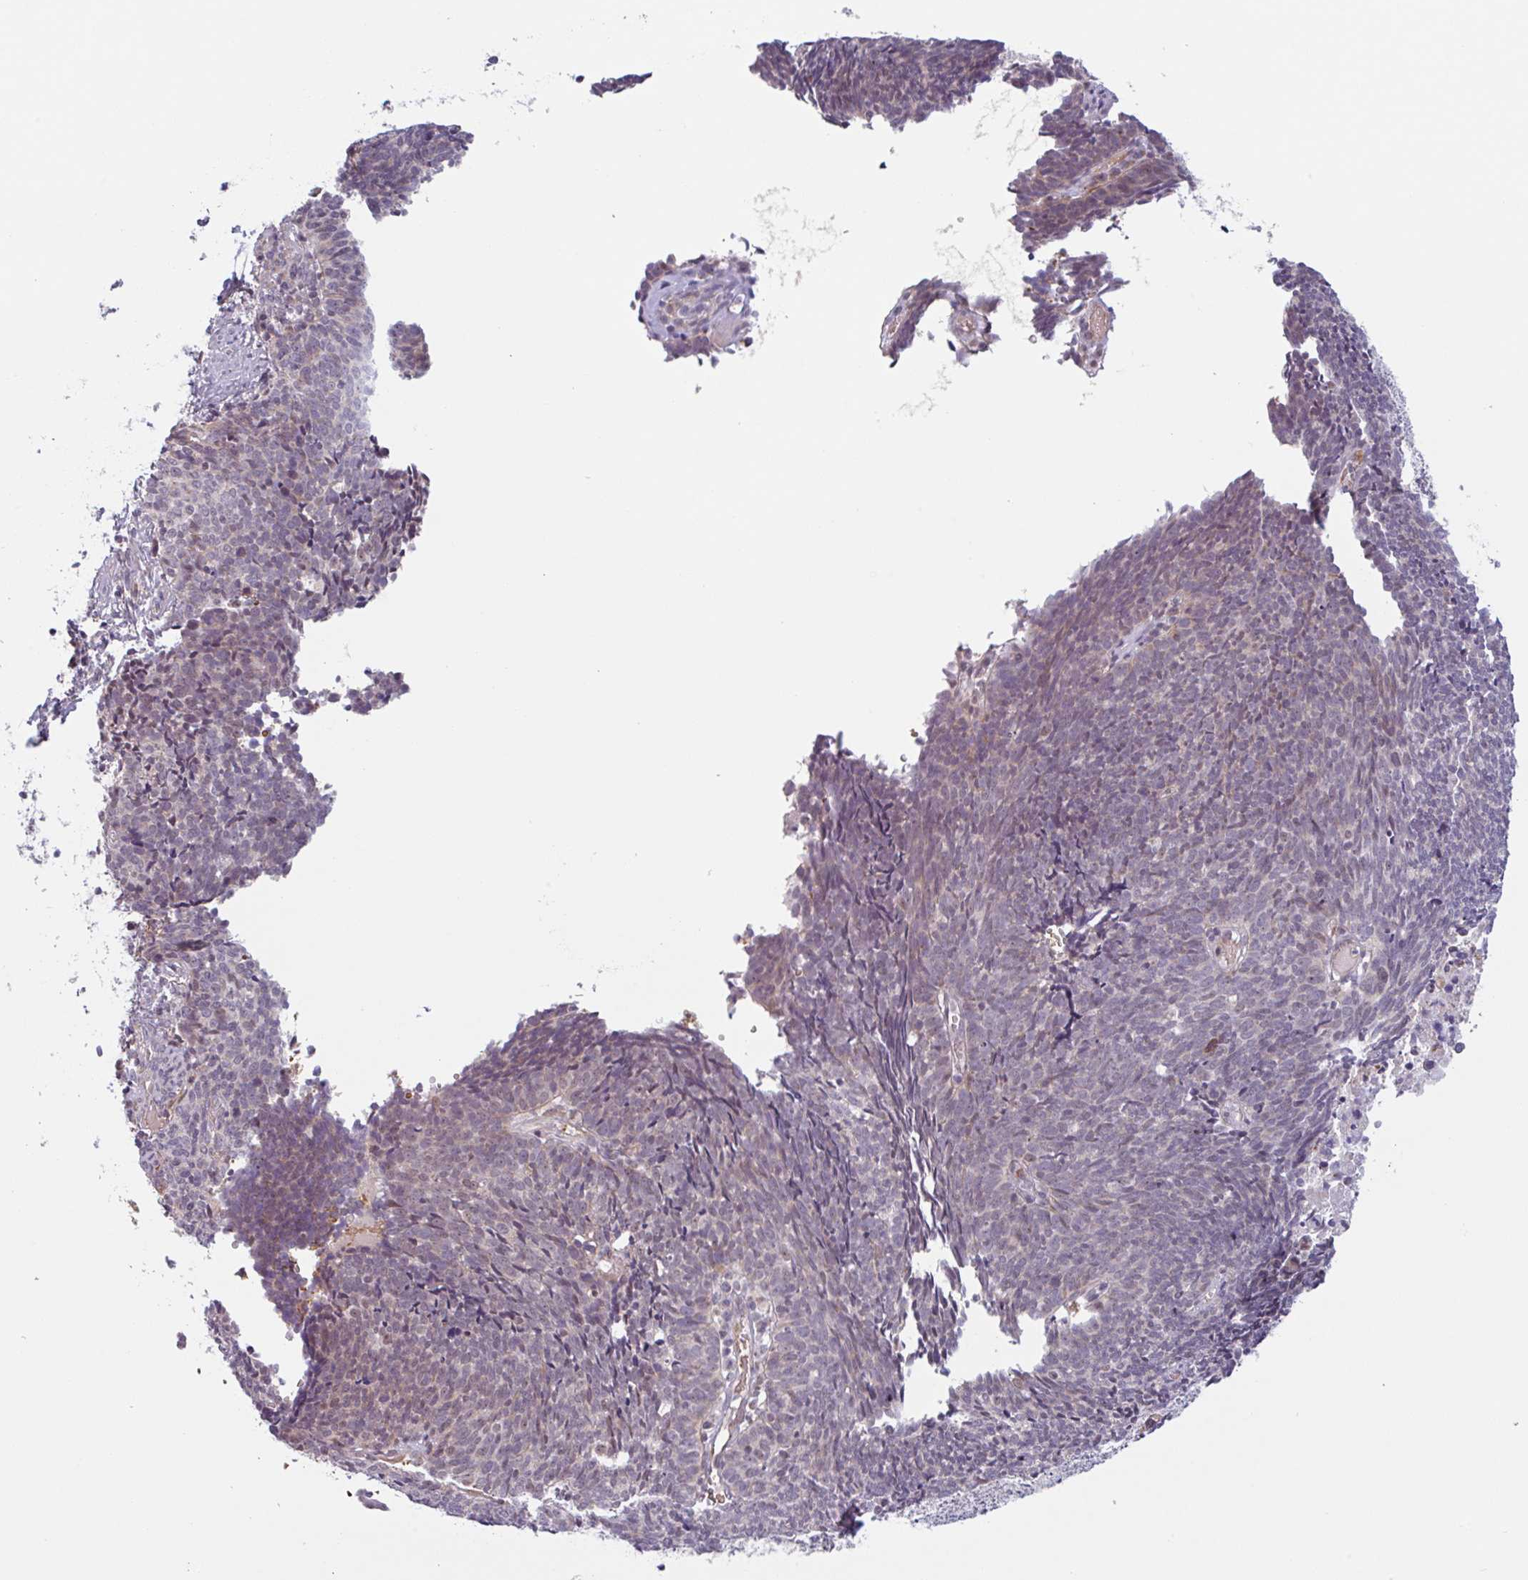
{"staining": {"intensity": "weak", "quantity": "<25%", "location": "cytoplasmic/membranous"}, "tissue": "cervical cancer", "cell_type": "Tumor cells", "image_type": "cancer", "snomed": [{"axis": "morphology", "description": "Squamous cell carcinoma, NOS"}, {"axis": "topography", "description": "Cervix"}], "caption": "The immunohistochemistry photomicrograph has no significant staining in tumor cells of cervical squamous cell carcinoma tissue. The staining is performed using DAB brown chromogen with nuclei counter-stained in using hematoxylin.", "gene": "TMEM119", "patient": {"sex": "female", "age": 39}}